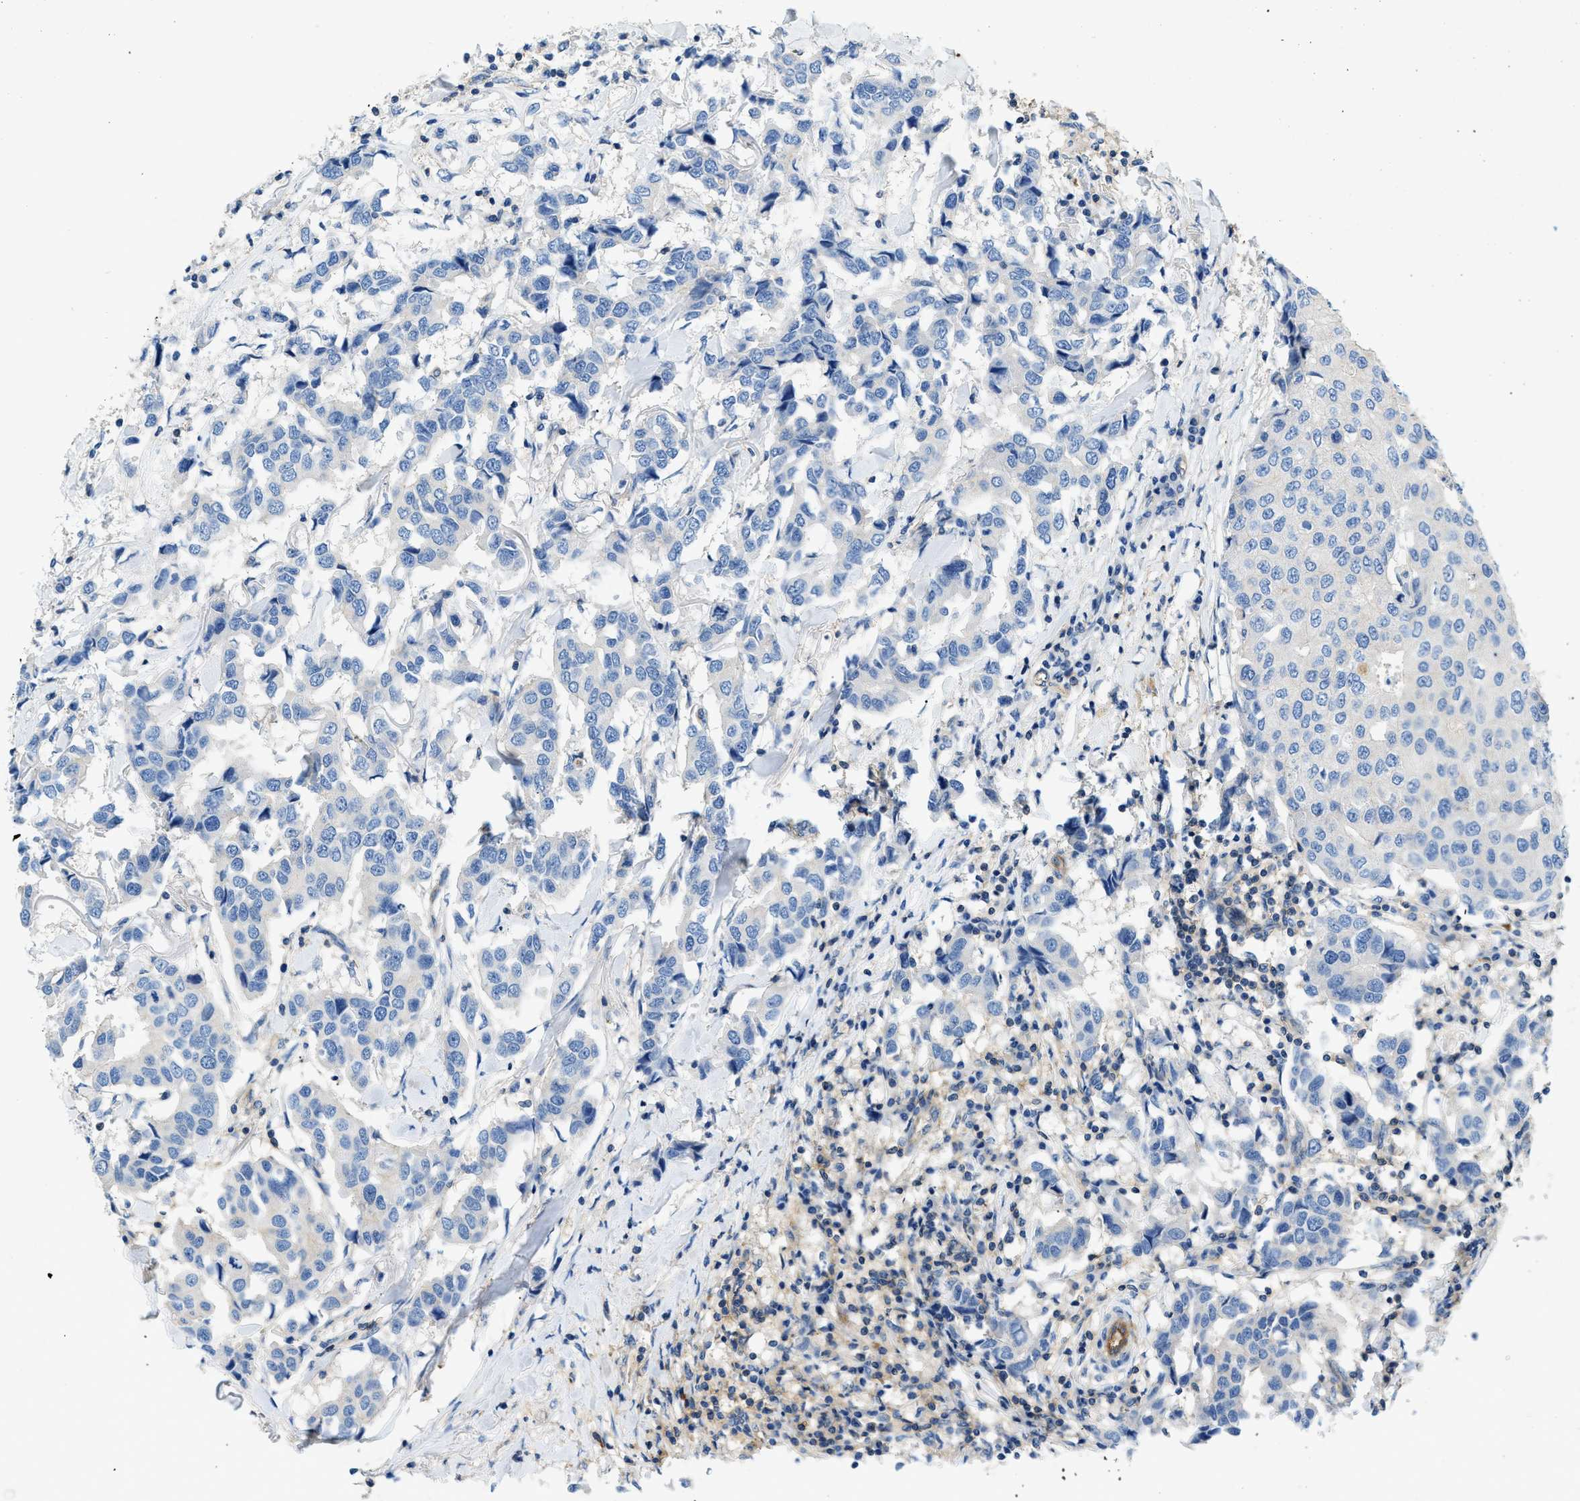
{"staining": {"intensity": "negative", "quantity": "none", "location": "none"}, "tissue": "breast cancer", "cell_type": "Tumor cells", "image_type": "cancer", "snomed": [{"axis": "morphology", "description": "Duct carcinoma"}, {"axis": "topography", "description": "Breast"}], "caption": "Immunohistochemical staining of breast cancer exhibits no significant positivity in tumor cells.", "gene": "ORAI1", "patient": {"sex": "female", "age": 80}}